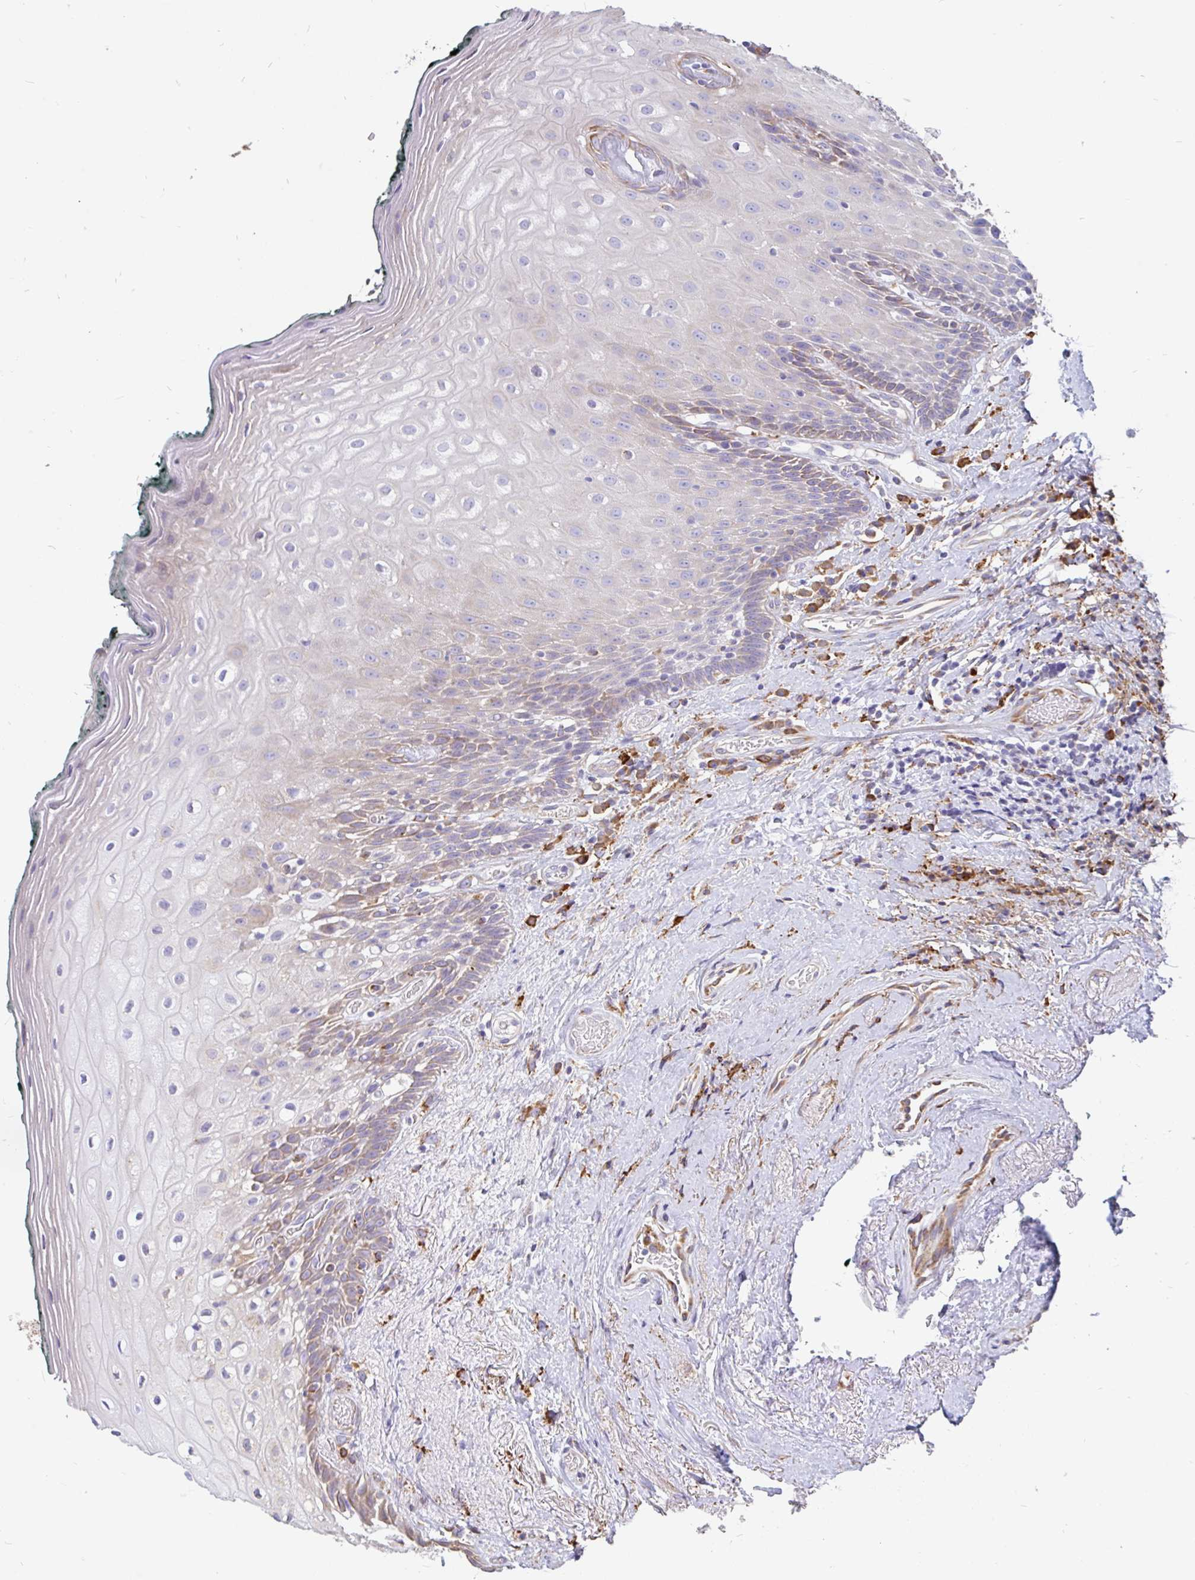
{"staining": {"intensity": "weak", "quantity": "25%-75%", "location": "cytoplasmic/membranous"}, "tissue": "oral mucosa", "cell_type": "Squamous epithelial cells", "image_type": "normal", "snomed": [{"axis": "morphology", "description": "Normal tissue, NOS"}, {"axis": "morphology", "description": "Squamous cell carcinoma, NOS"}, {"axis": "topography", "description": "Oral tissue"}, {"axis": "topography", "description": "Head-Neck"}], "caption": "Squamous epithelial cells exhibit low levels of weak cytoplasmic/membranous positivity in about 25%-75% of cells in benign human oral mucosa.", "gene": "EML5", "patient": {"sex": "male", "age": 64}}